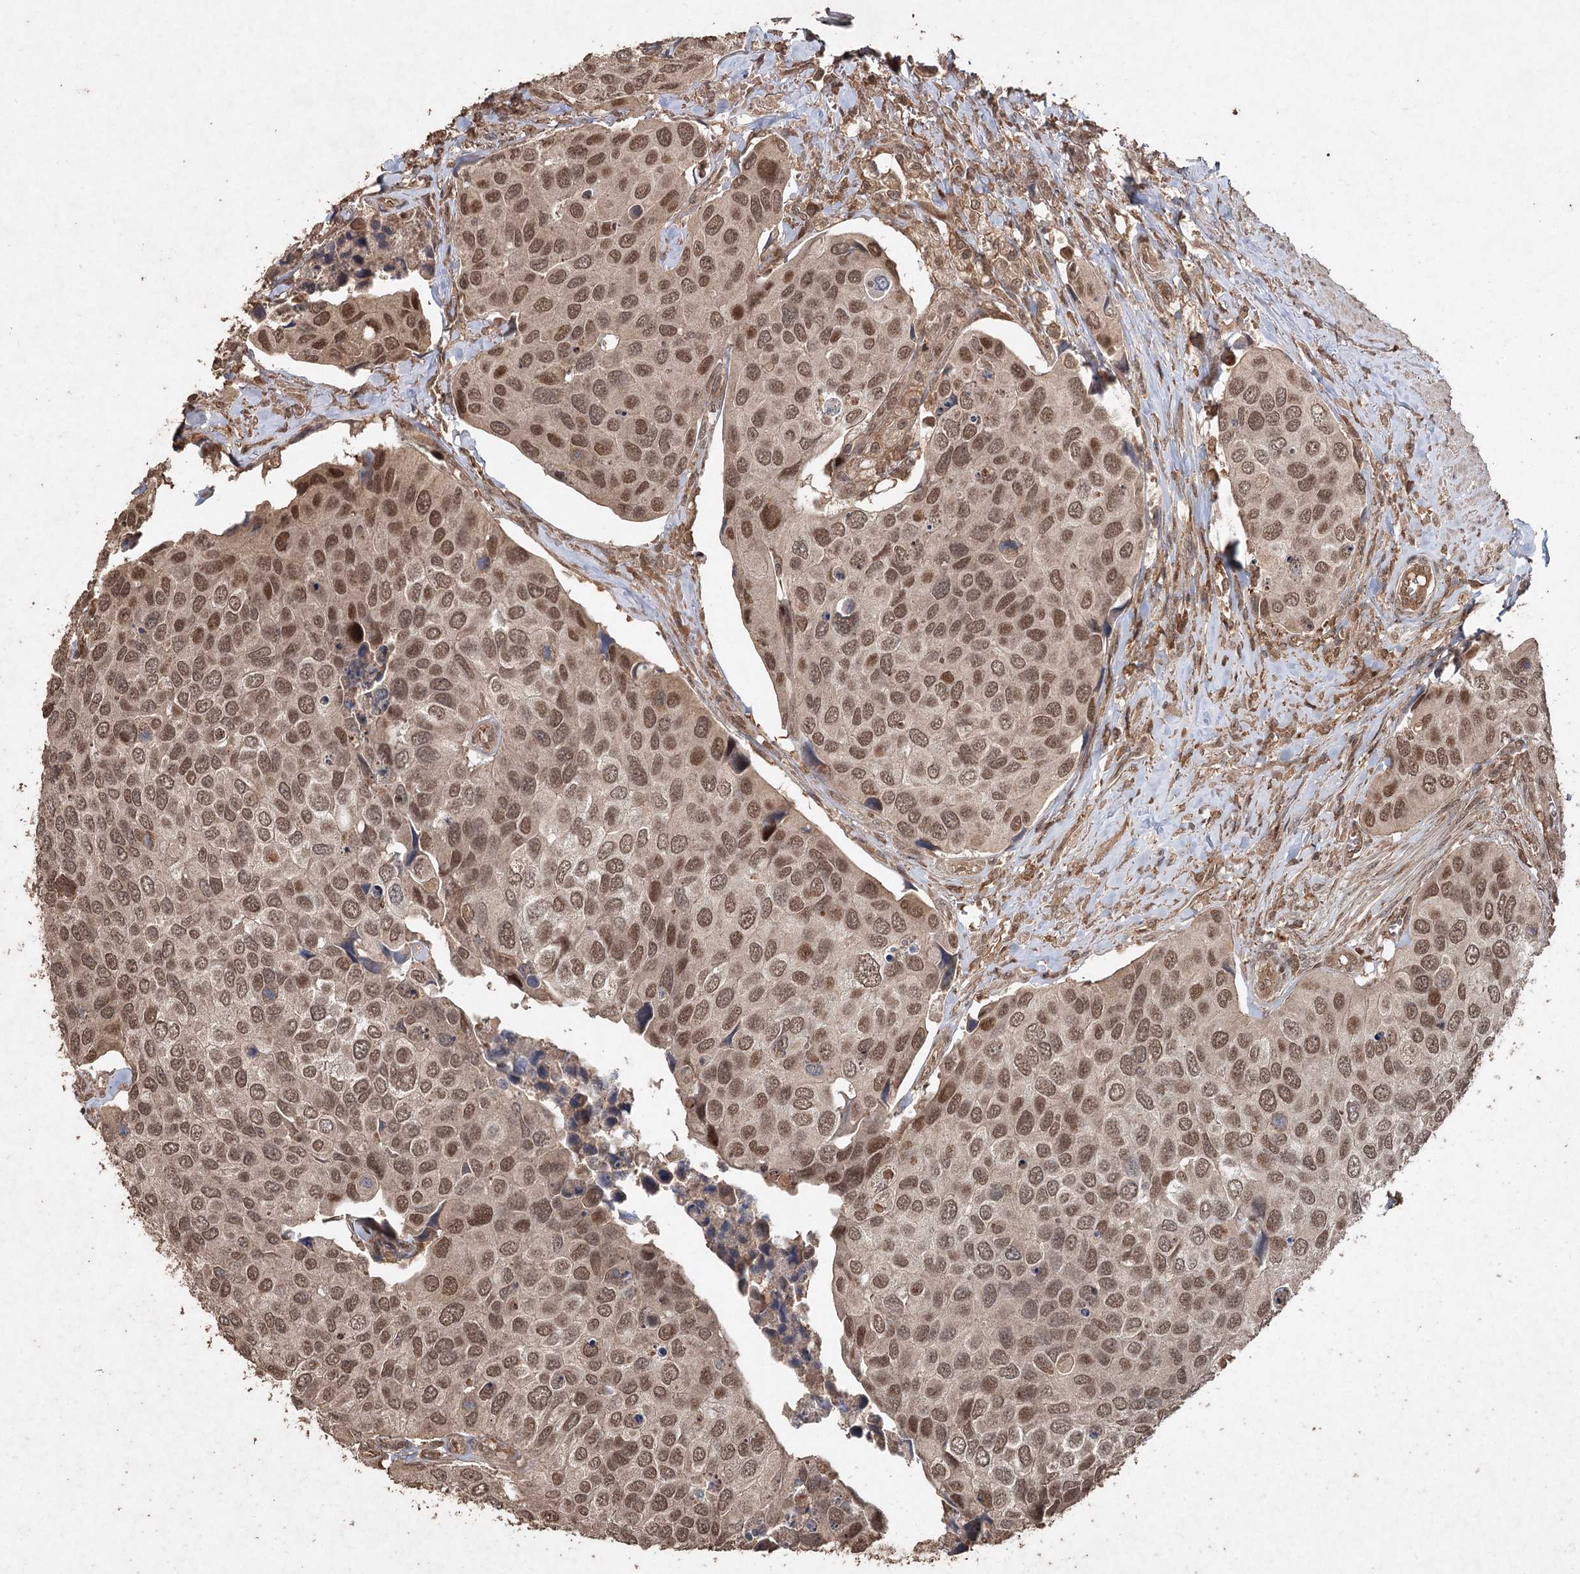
{"staining": {"intensity": "moderate", "quantity": ">75%", "location": "nuclear"}, "tissue": "urothelial cancer", "cell_type": "Tumor cells", "image_type": "cancer", "snomed": [{"axis": "morphology", "description": "Urothelial carcinoma, High grade"}, {"axis": "topography", "description": "Urinary bladder"}], "caption": "Immunohistochemical staining of human urothelial cancer reveals moderate nuclear protein expression in approximately >75% of tumor cells.", "gene": "FBXO7", "patient": {"sex": "male", "age": 74}}